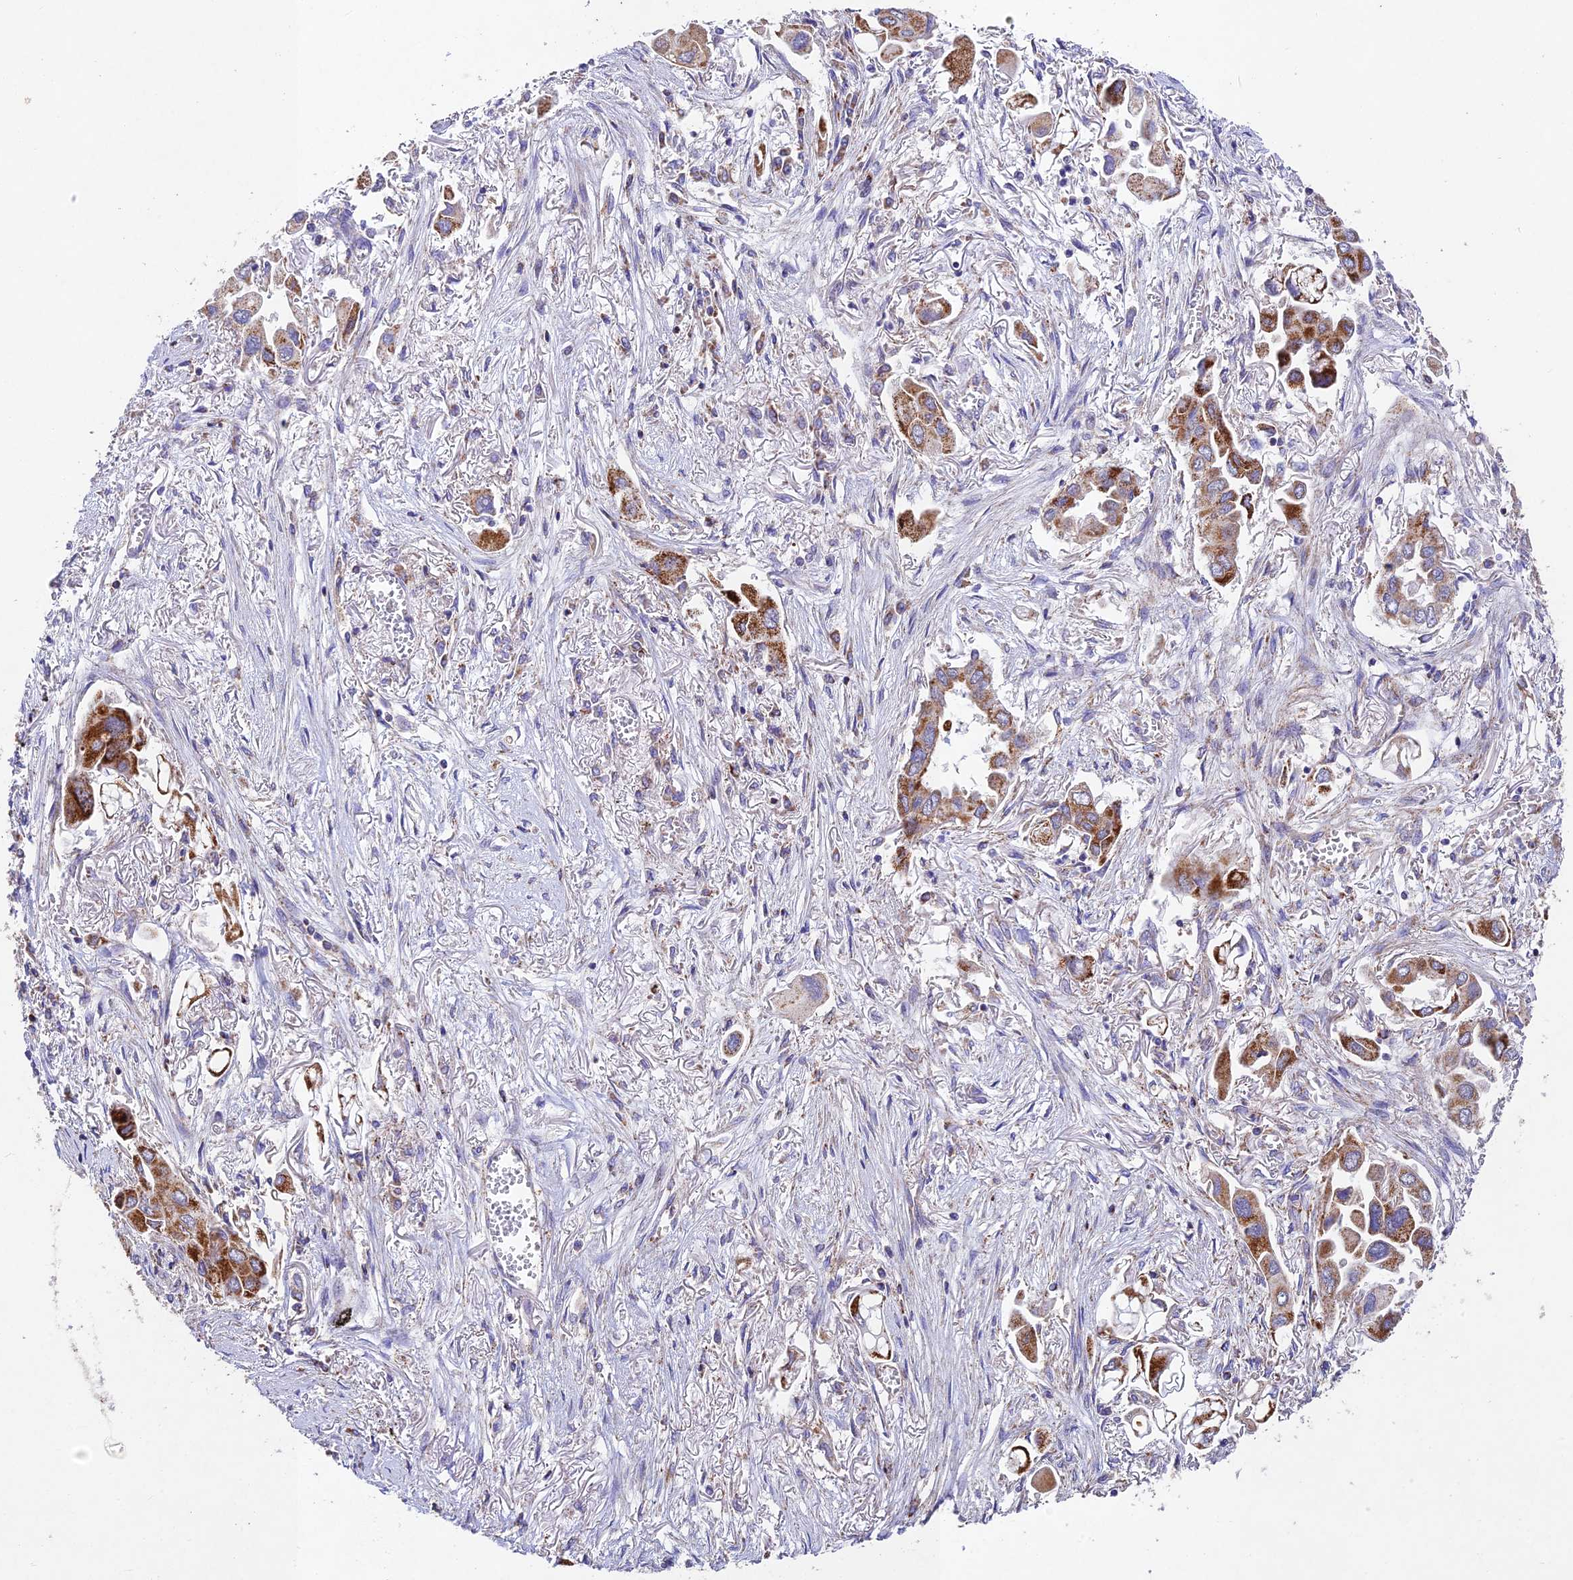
{"staining": {"intensity": "strong", "quantity": ">75%", "location": "cytoplasmic/membranous"}, "tissue": "lung cancer", "cell_type": "Tumor cells", "image_type": "cancer", "snomed": [{"axis": "morphology", "description": "Adenocarcinoma, NOS"}, {"axis": "topography", "description": "Lung"}], "caption": "Immunohistochemical staining of lung adenocarcinoma displays high levels of strong cytoplasmic/membranous positivity in approximately >75% of tumor cells.", "gene": "KHDC3L", "patient": {"sex": "female", "age": 76}}